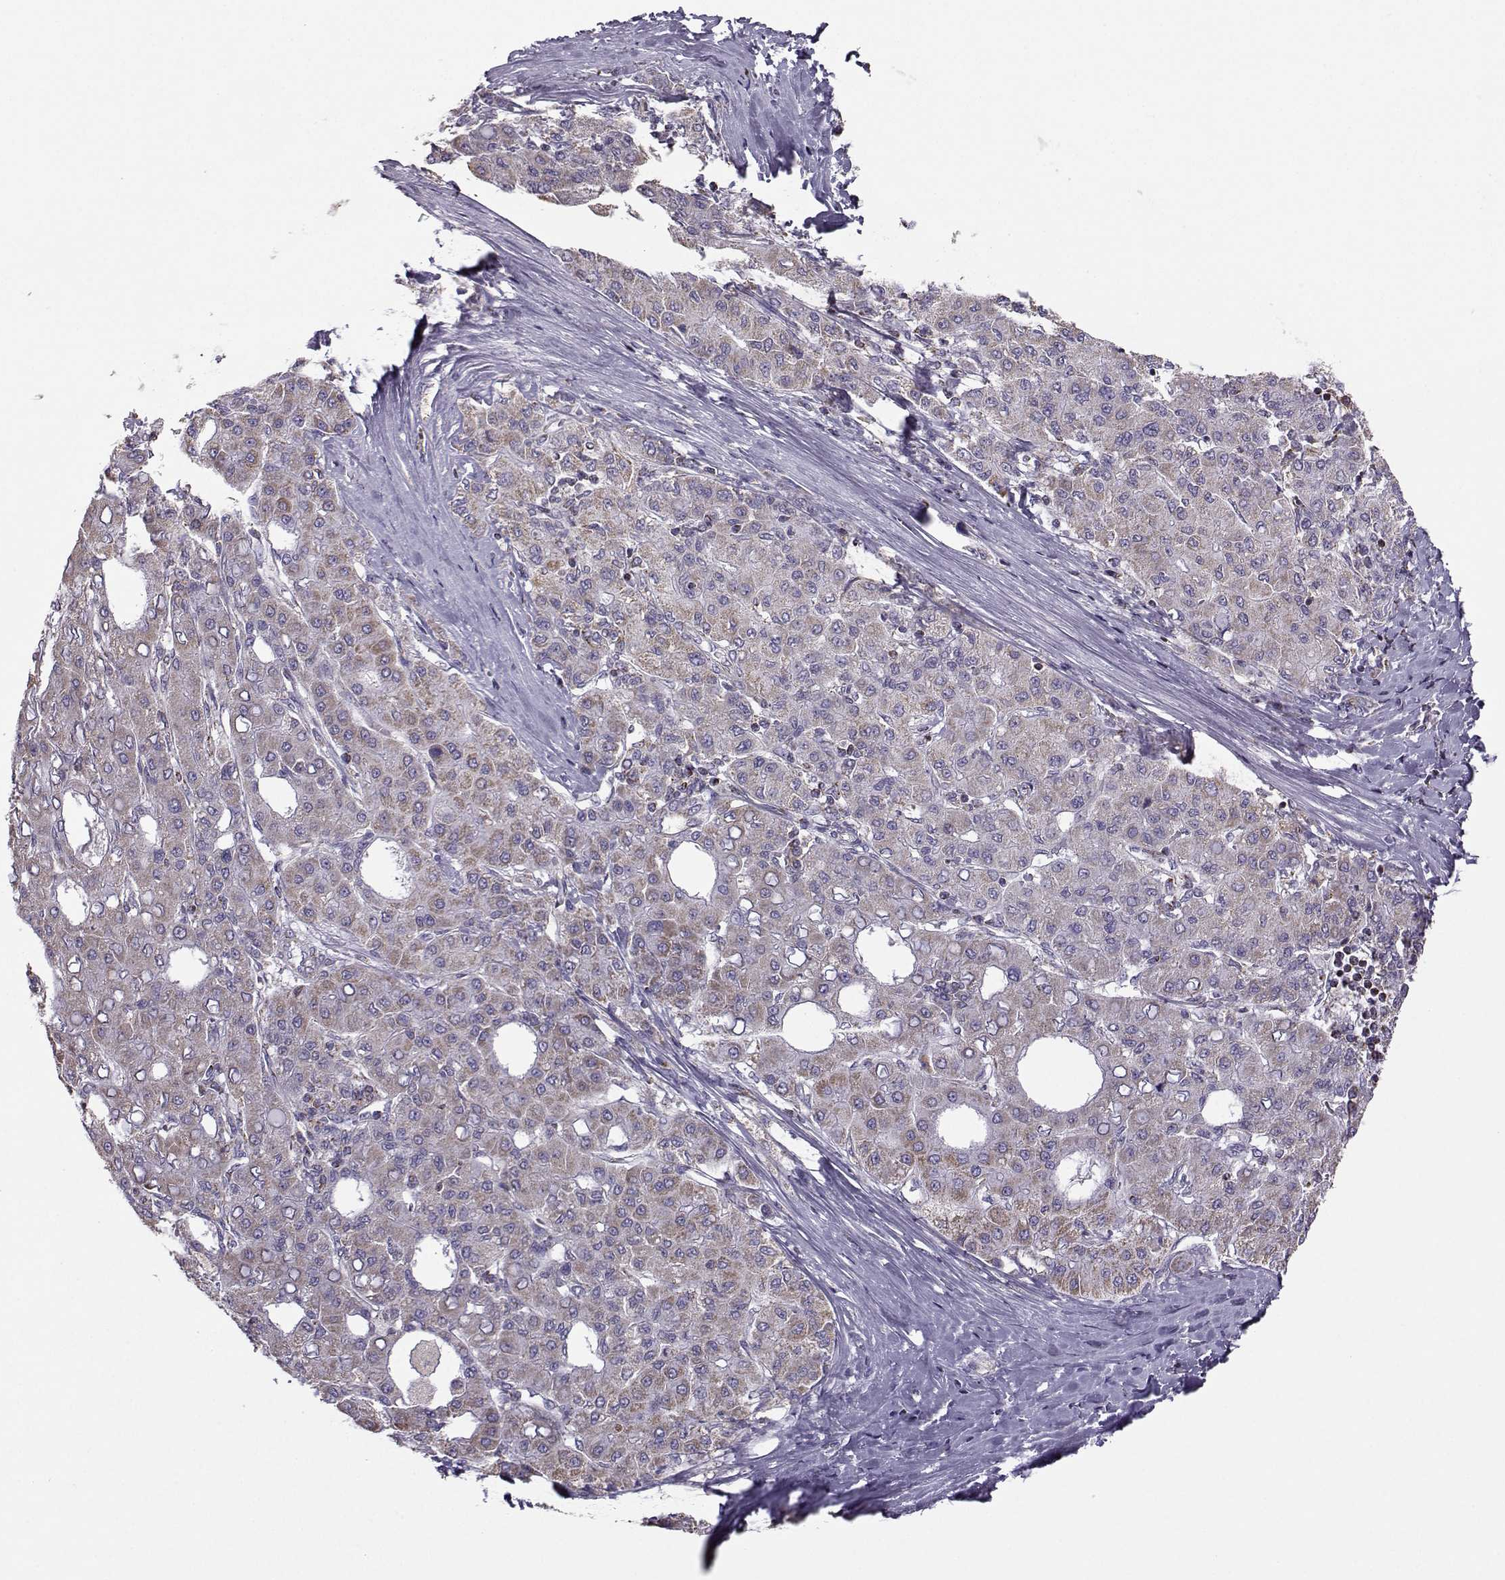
{"staining": {"intensity": "moderate", "quantity": "25%-75%", "location": "cytoplasmic/membranous"}, "tissue": "liver cancer", "cell_type": "Tumor cells", "image_type": "cancer", "snomed": [{"axis": "morphology", "description": "Carcinoma, Hepatocellular, NOS"}, {"axis": "topography", "description": "Liver"}], "caption": "There is medium levels of moderate cytoplasmic/membranous expression in tumor cells of hepatocellular carcinoma (liver), as demonstrated by immunohistochemical staining (brown color).", "gene": "NECAB3", "patient": {"sex": "male", "age": 65}}